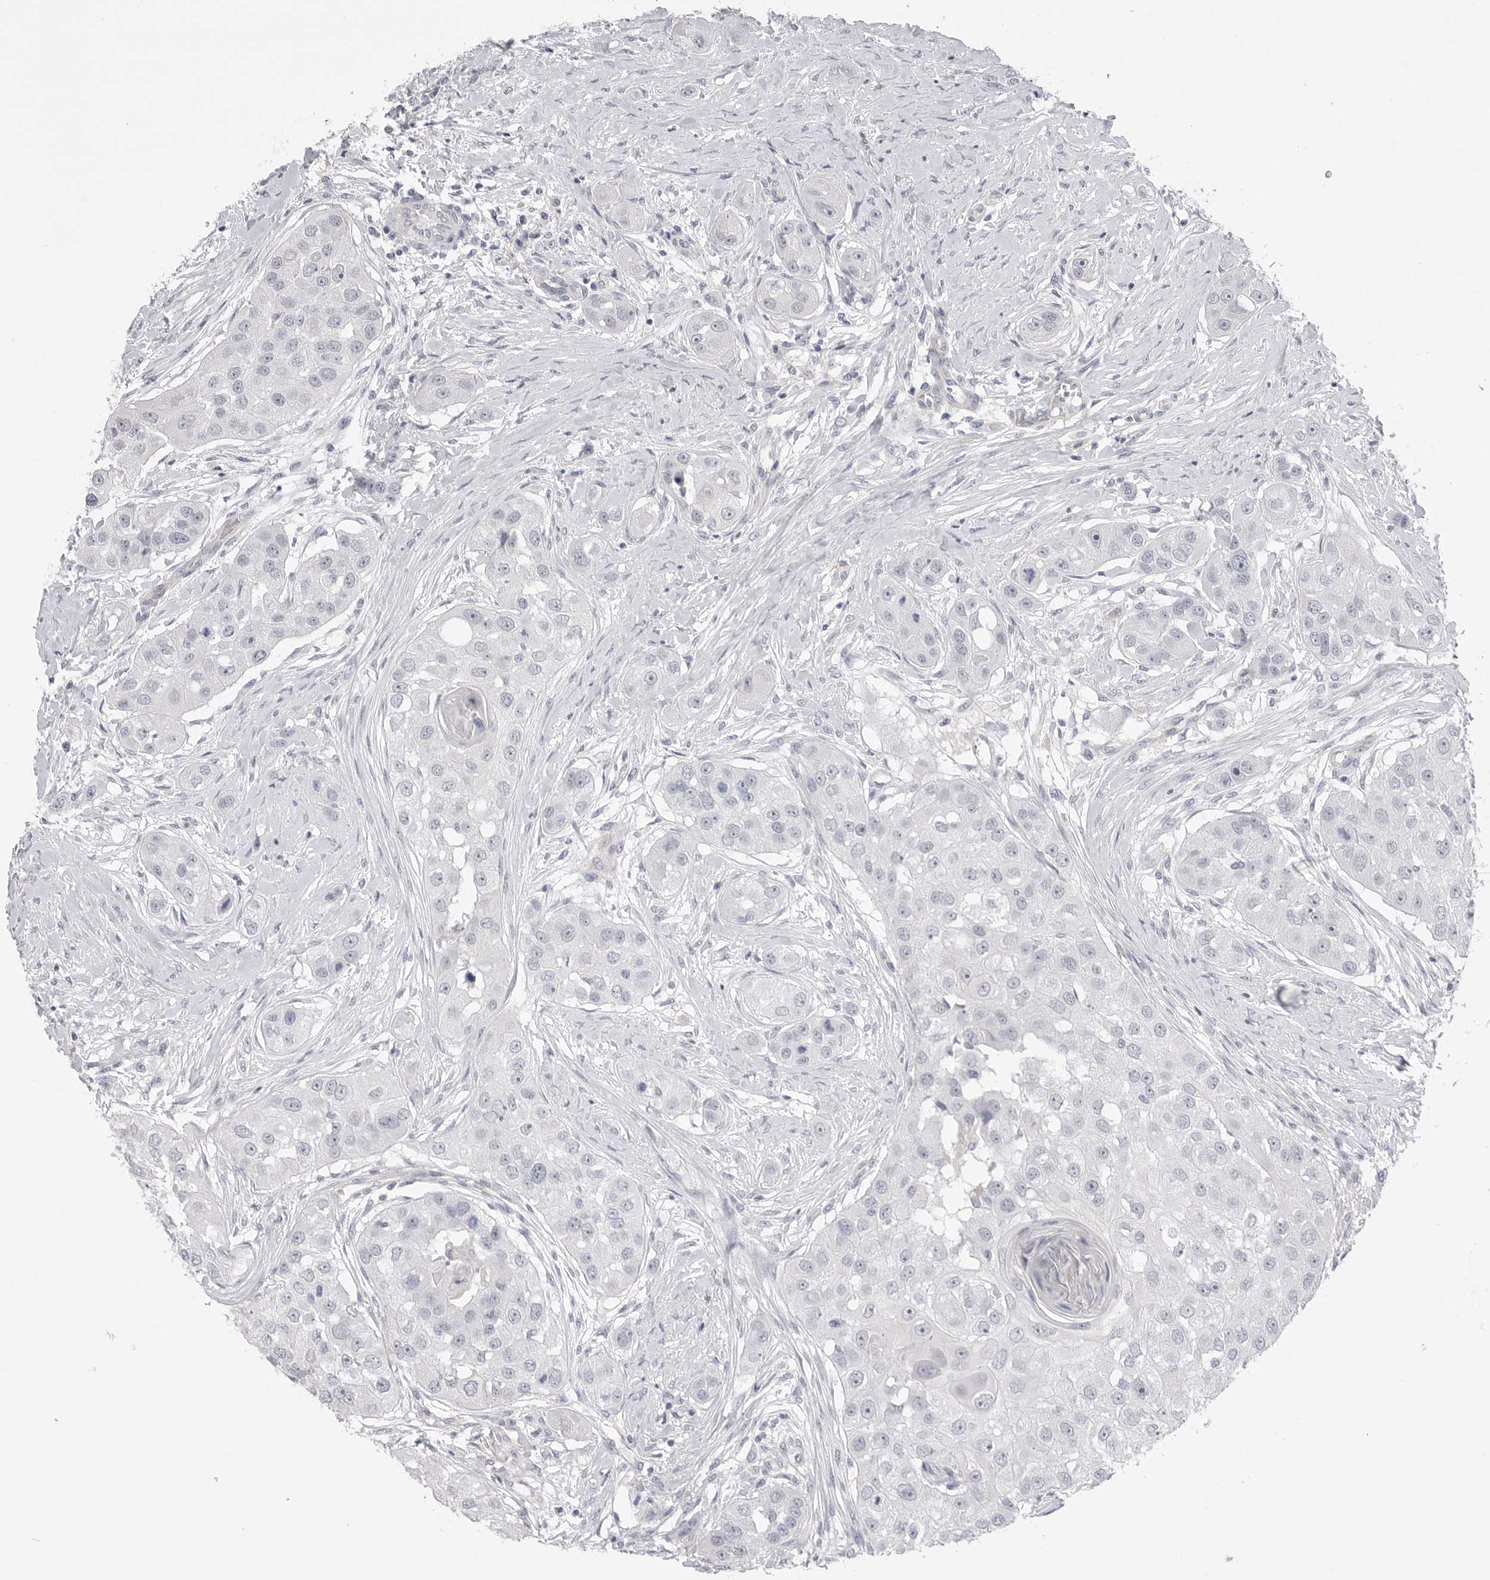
{"staining": {"intensity": "negative", "quantity": "none", "location": "none"}, "tissue": "head and neck cancer", "cell_type": "Tumor cells", "image_type": "cancer", "snomed": [{"axis": "morphology", "description": "Normal tissue, NOS"}, {"axis": "morphology", "description": "Squamous cell carcinoma, NOS"}, {"axis": "topography", "description": "Skeletal muscle"}, {"axis": "topography", "description": "Head-Neck"}], "caption": "A micrograph of head and neck cancer stained for a protein reveals no brown staining in tumor cells.", "gene": "DLGAP3", "patient": {"sex": "male", "age": 51}}